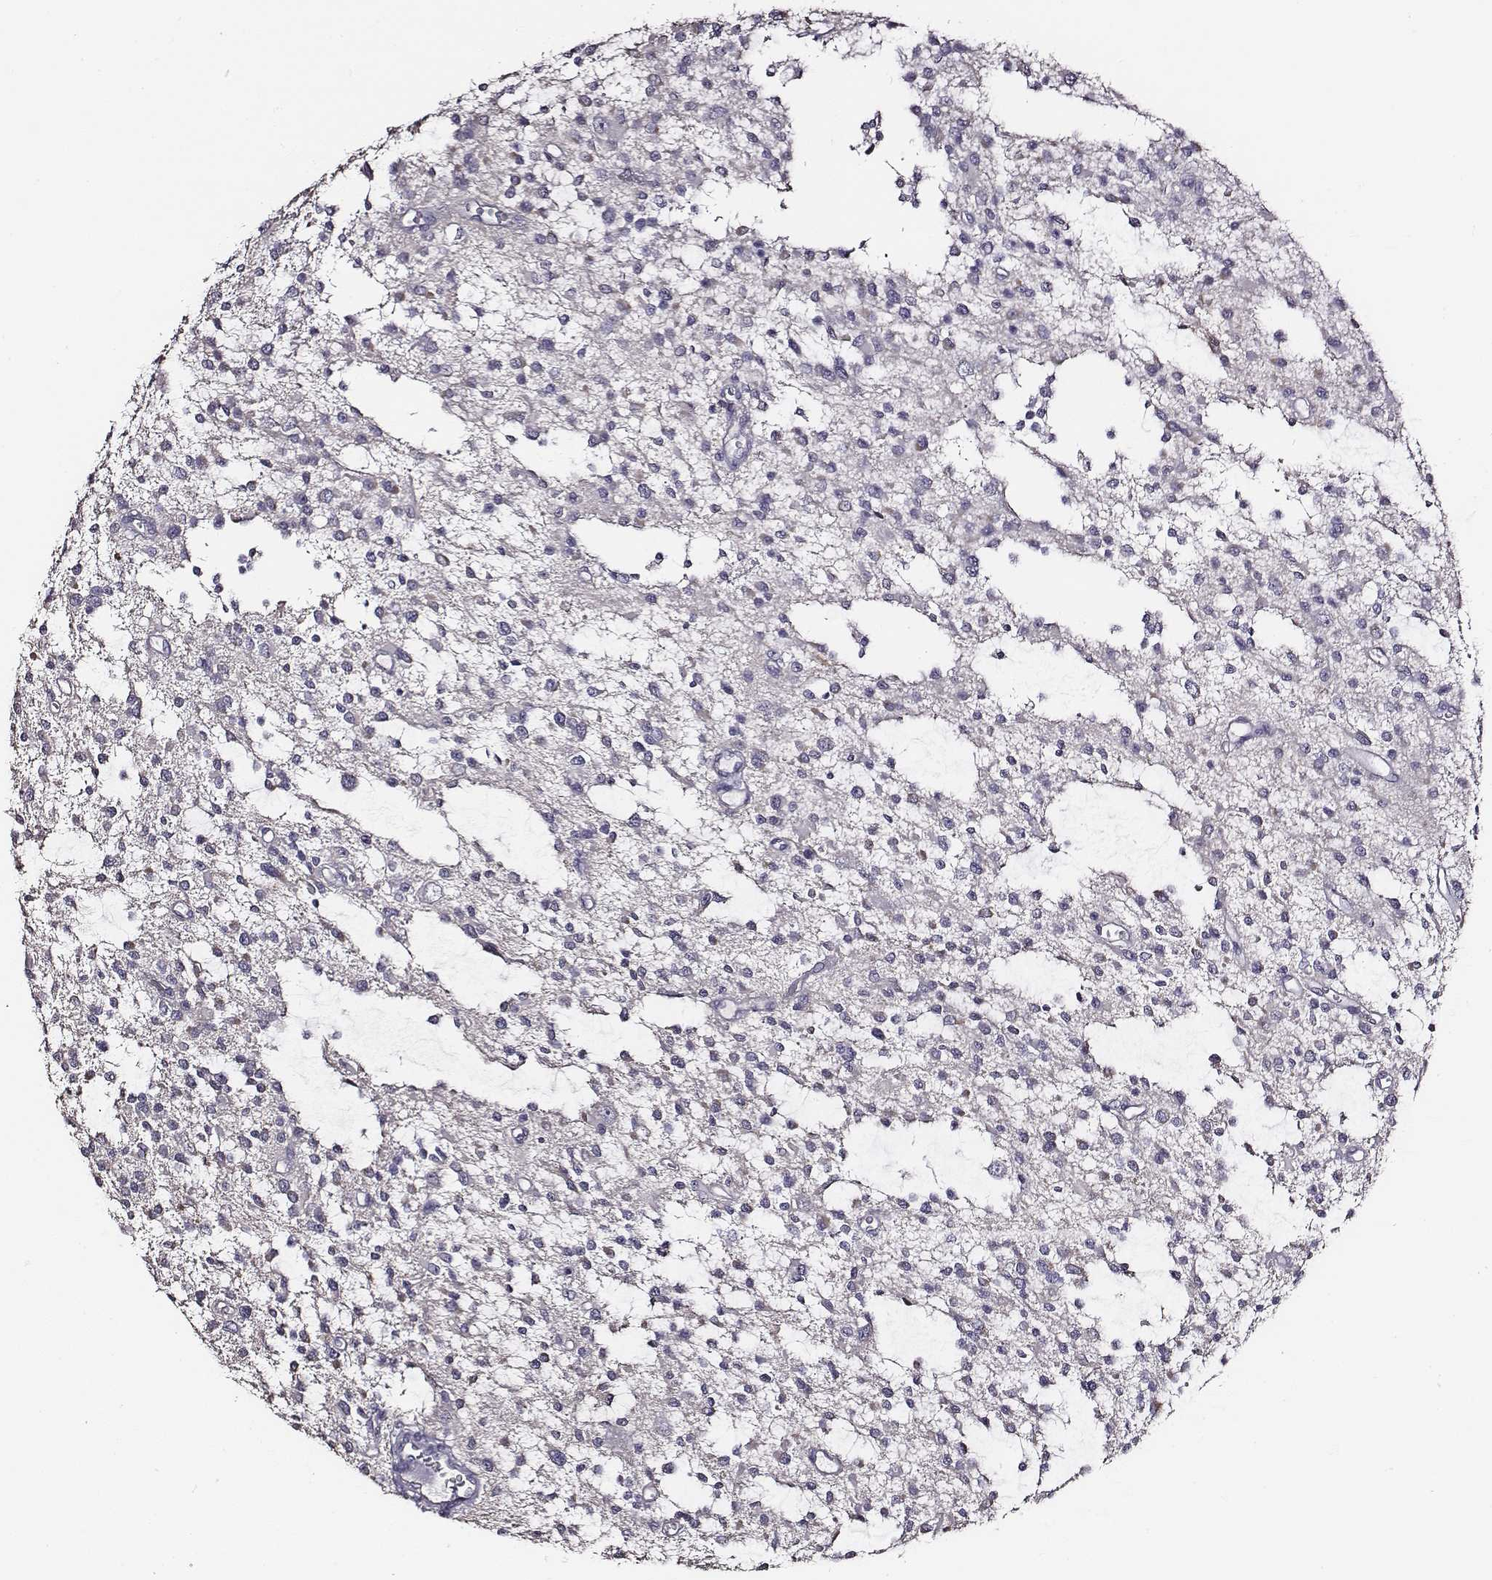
{"staining": {"intensity": "negative", "quantity": "none", "location": "none"}, "tissue": "glioma", "cell_type": "Tumor cells", "image_type": "cancer", "snomed": [{"axis": "morphology", "description": "Glioma, malignant, Low grade"}, {"axis": "topography", "description": "Brain"}], "caption": "Immunohistochemical staining of human low-grade glioma (malignant) demonstrates no significant expression in tumor cells.", "gene": "AADAT", "patient": {"sex": "male", "age": 43}}